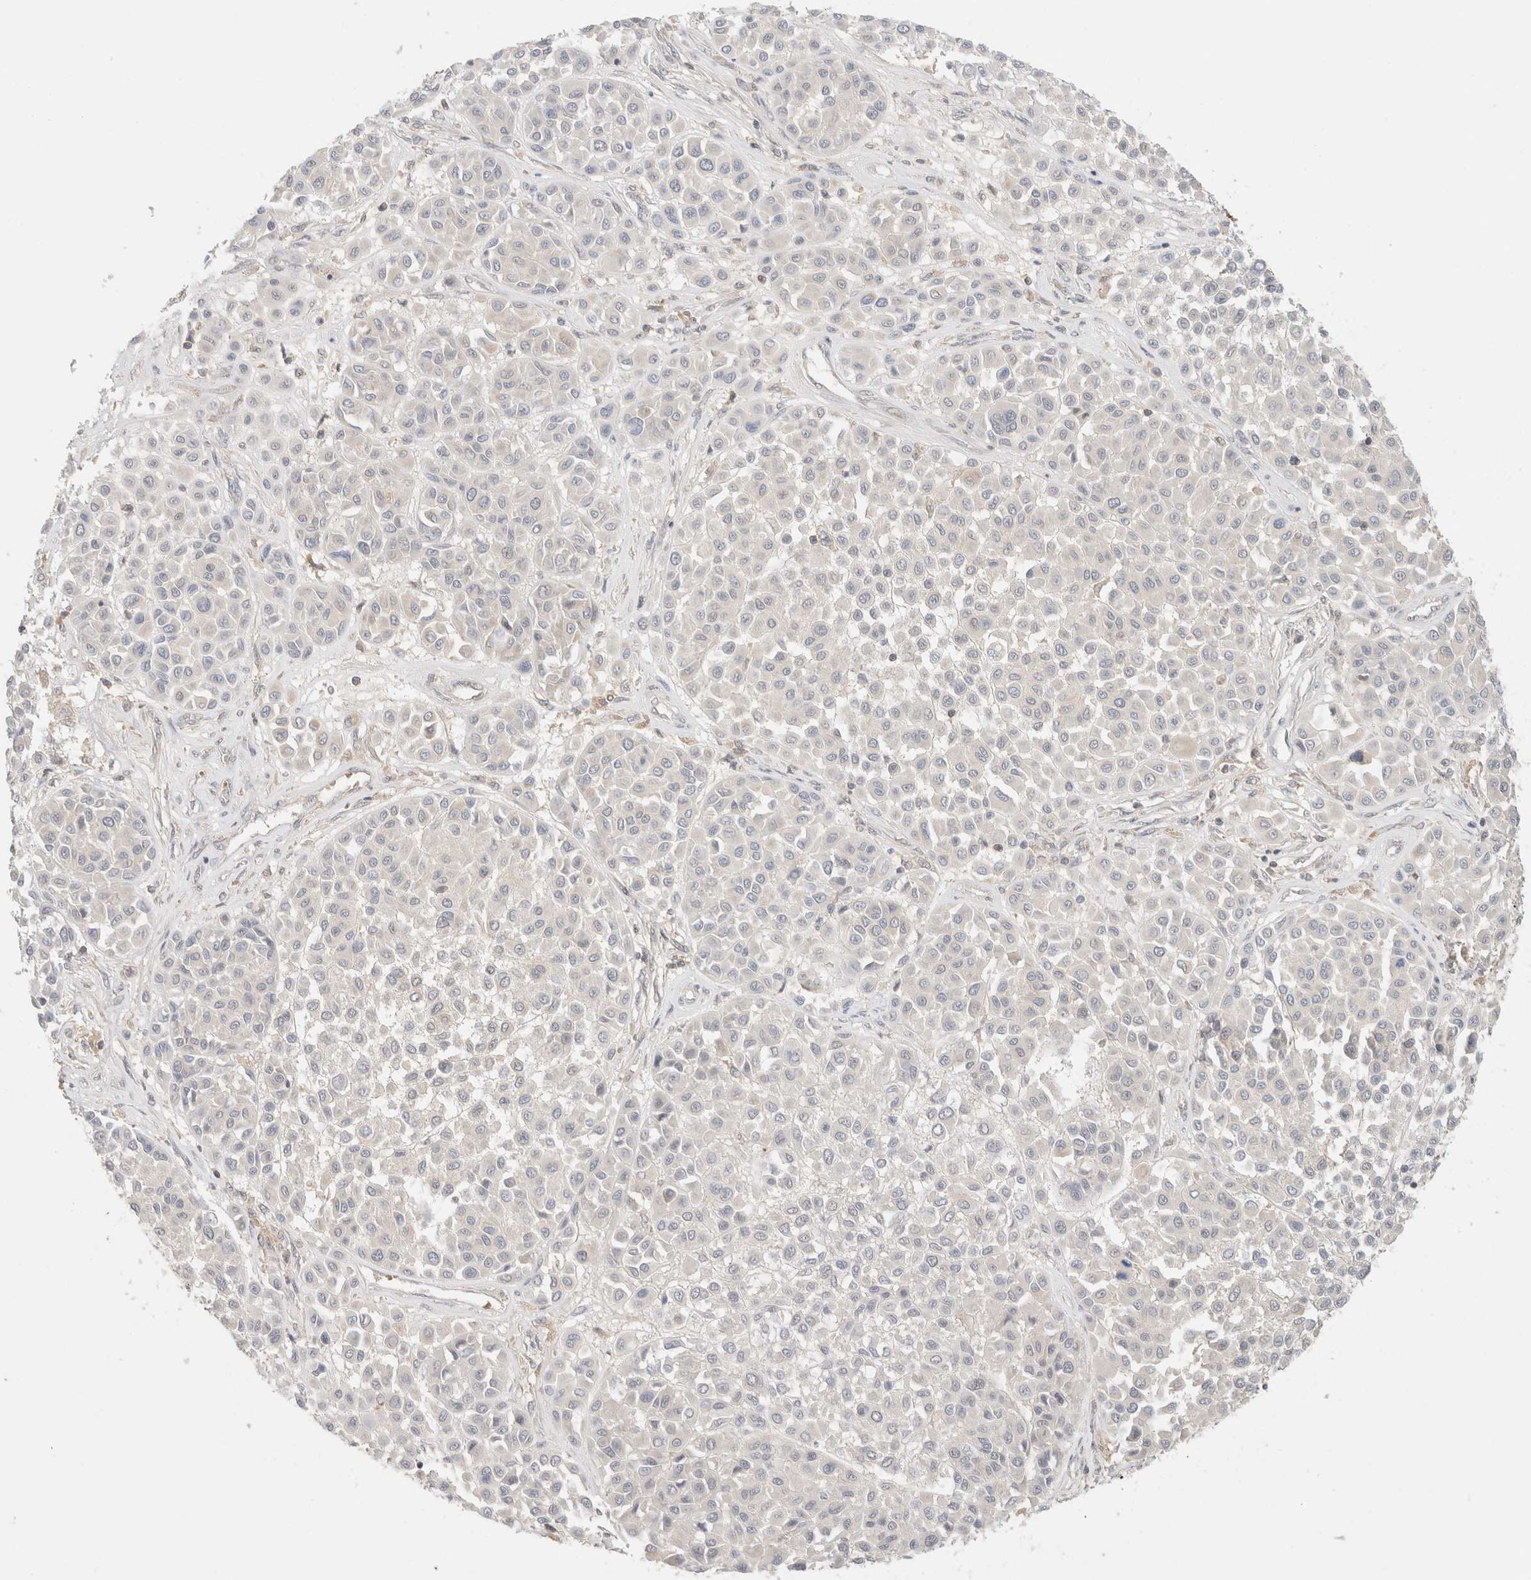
{"staining": {"intensity": "negative", "quantity": "none", "location": "none"}, "tissue": "melanoma", "cell_type": "Tumor cells", "image_type": "cancer", "snomed": [{"axis": "morphology", "description": "Malignant melanoma, Metastatic site"}, {"axis": "topography", "description": "Soft tissue"}], "caption": "Malignant melanoma (metastatic site) stained for a protein using immunohistochemistry demonstrates no staining tumor cells.", "gene": "MRM3", "patient": {"sex": "male", "age": 41}}